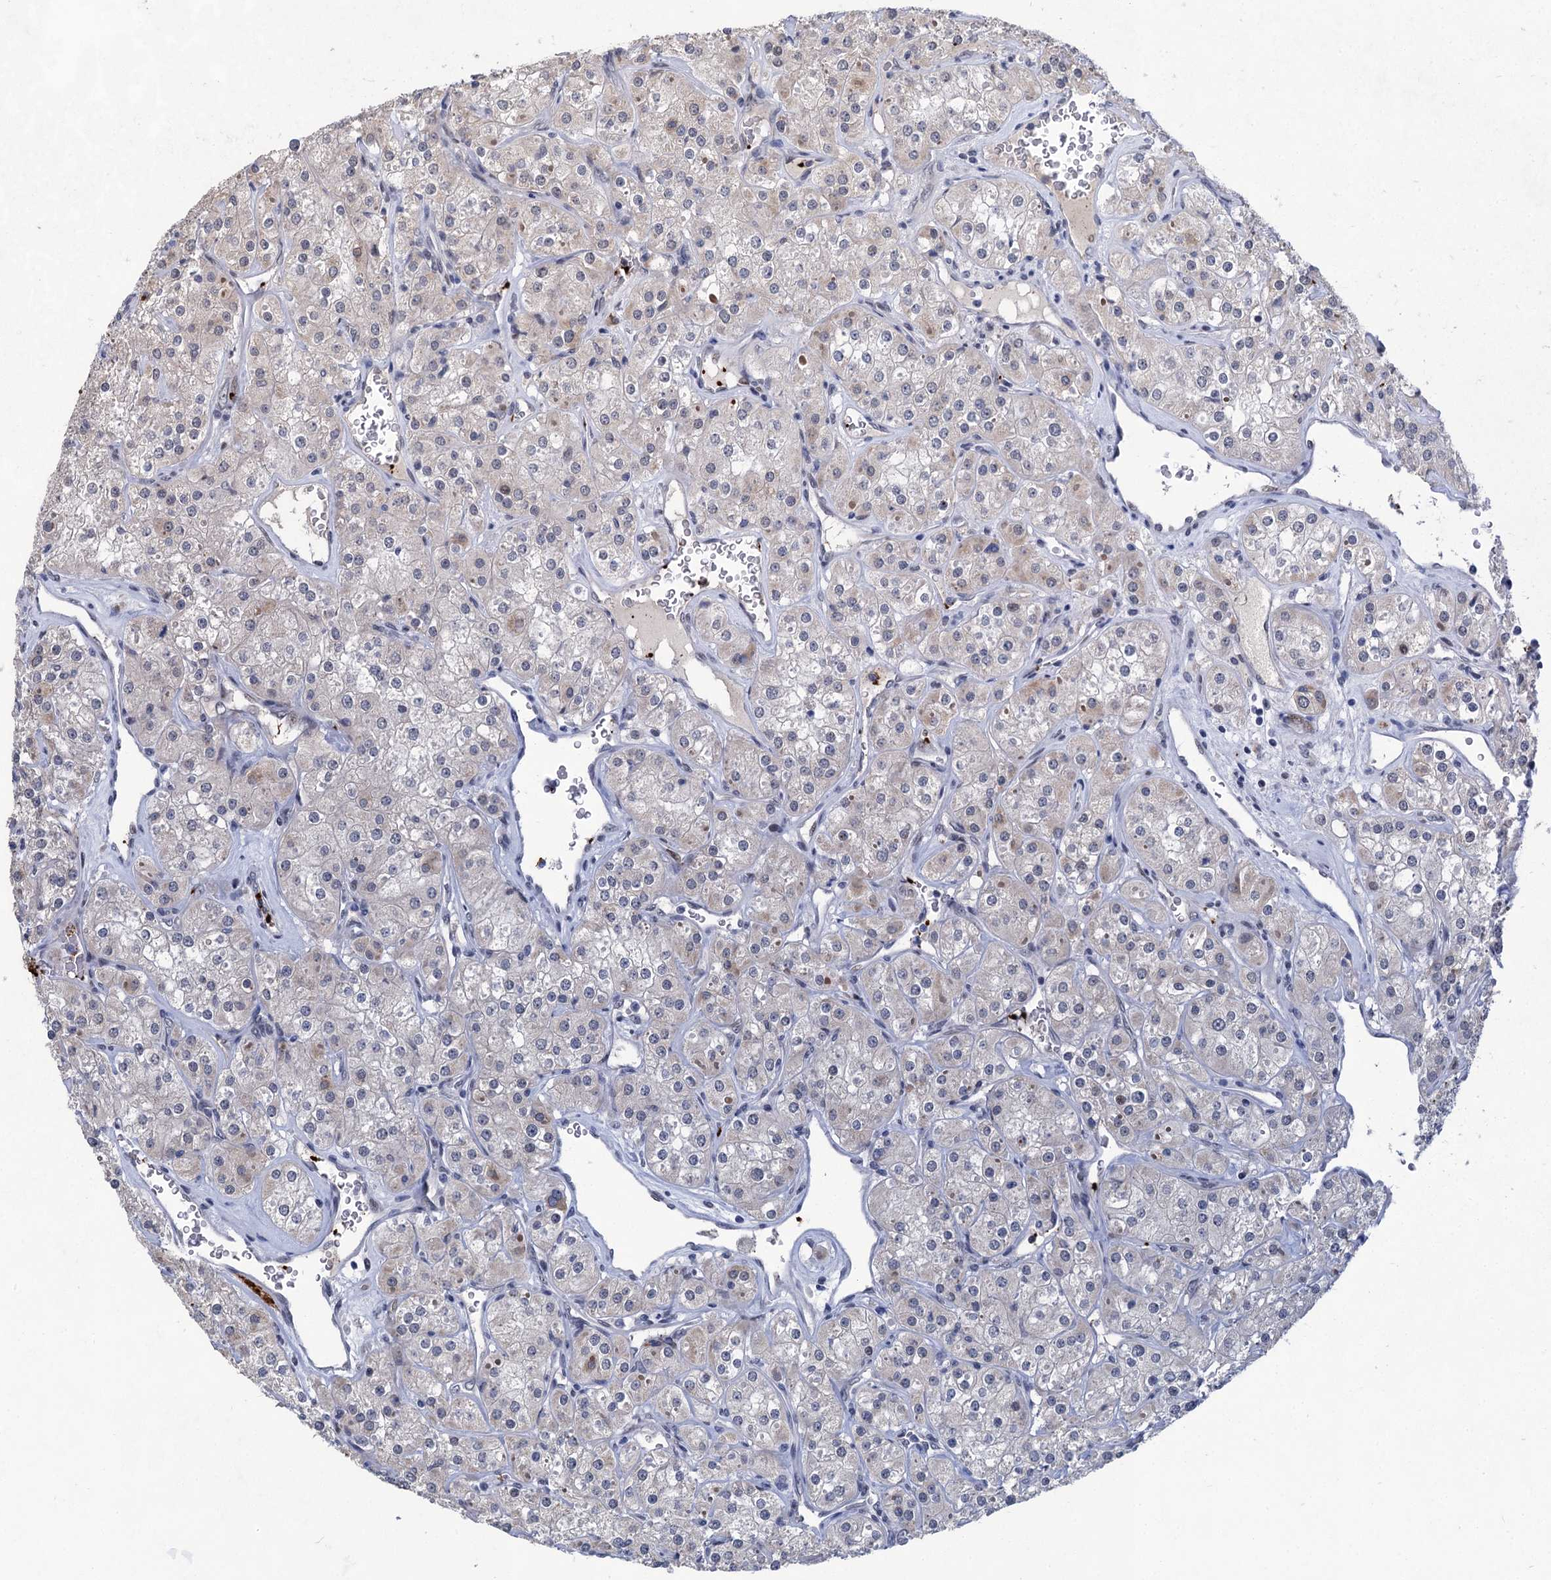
{"staining": {"intensity": "negative", "quantity": "none", "location": "none"}, "tissue": "renal cancer", "cell_type": "Tumor cells", "image_type": "cancer", "snomed": [{"axis": "morphology", "description": "Adenocarcinoma, NOS"}, {"axis": "topography", "description": "Kidney"}], "caption": "Immunohistochemistry (IHC) of renal adenocarcinoma displays no staining in tumor cells.", "gene": "MON2", "patient": {"sex": "male", "age": 77}}